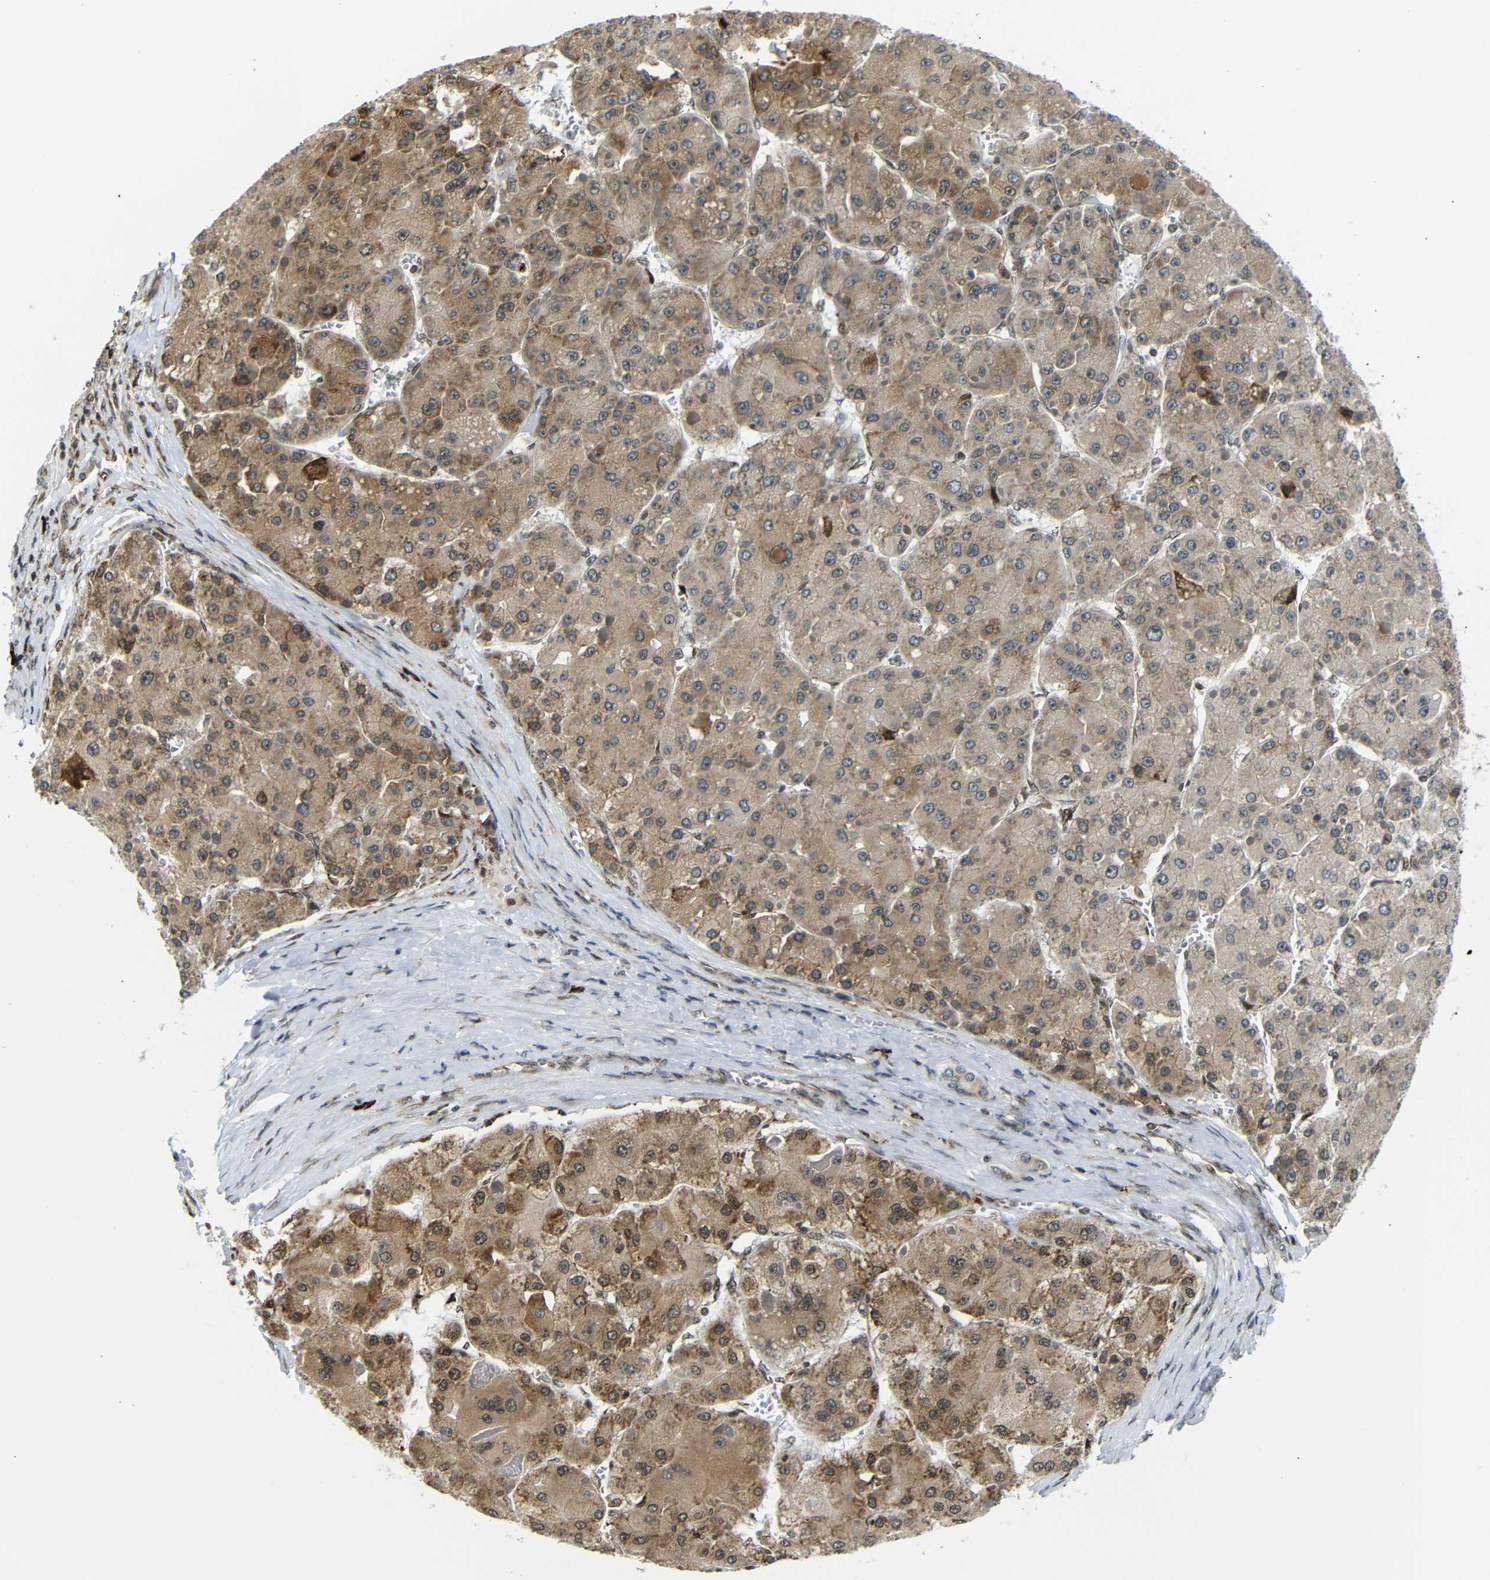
{"staining": {"intensity": "moderate", "quantity": ">75%", "location": "cytoplasmic/membranous"}, "tissue": "liver cancer", "cell_type": "Tumor cells", "image_type": "cancer", "snomed": [{"axis": "morphology", "description": "Carcinoma, Hepatocellular, NOS"}, {"axis": "topography", "description": "Liver"}], "caption": "This is a histology image of immunohistochemistry staining of hepatocellular carcinoma (liver), which shows moderate staining in the cytoplasmic/membranous of tumor cells.", "gene": "SPCS2", "patient": {"sex": "female", "age": 73}}